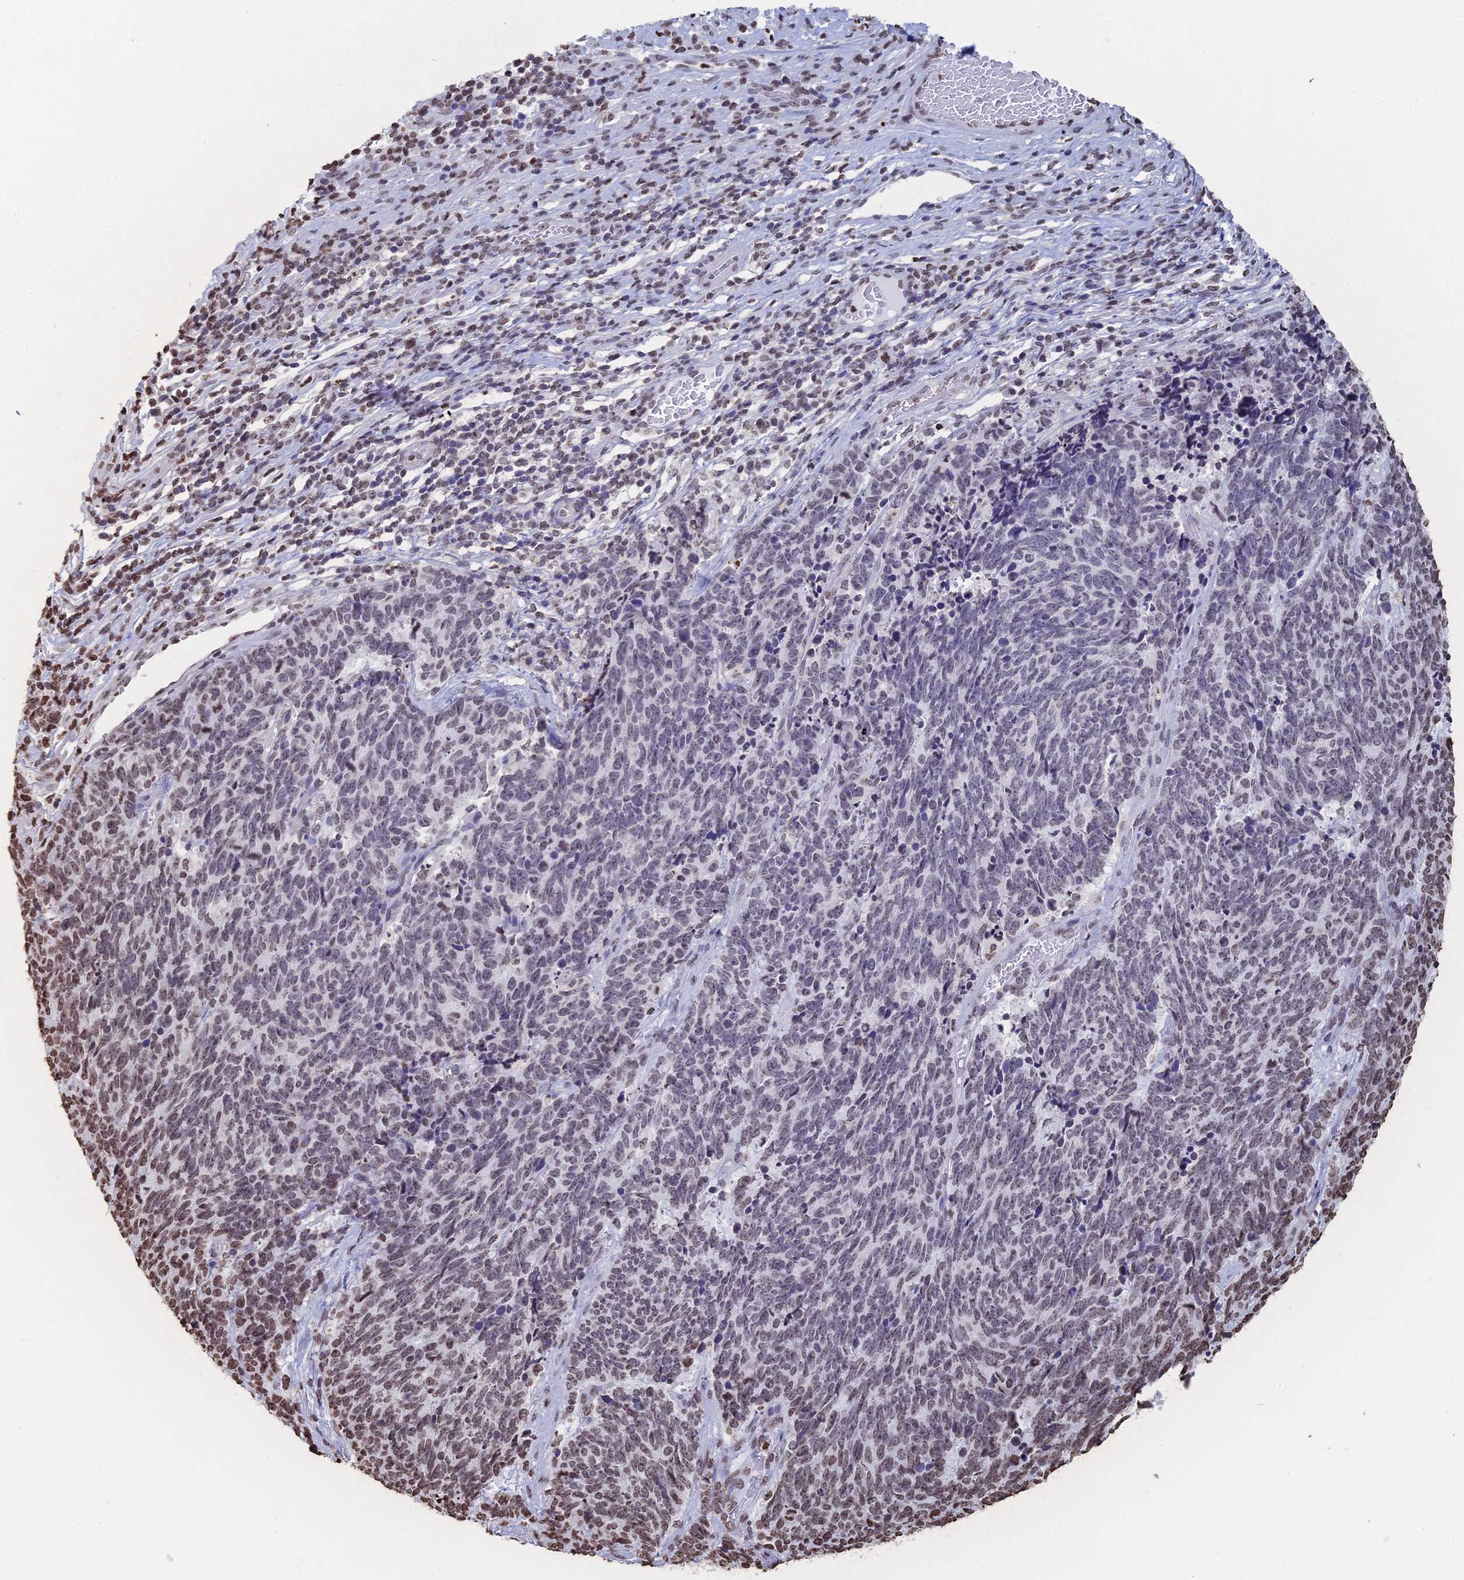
{"staining": {"intensity": "negative", "quantity": "none", "location": "none"}, "tissue": "cervical cancer", "cell_type": "Tumor cells", "image_type": "cancer", "snomed": [{"axis": "morphology", "description": "Squamous cell carcinoma, NOS"}, {"axis": "topography", "description": "Cervix"}], "caption": "An image of squamous cell carcinoma (cervical) stained for a protein demonstrates no brown staining in tumor cells.", "gene": "GBP3", "patient": {"sex": "female", "age": 29}}